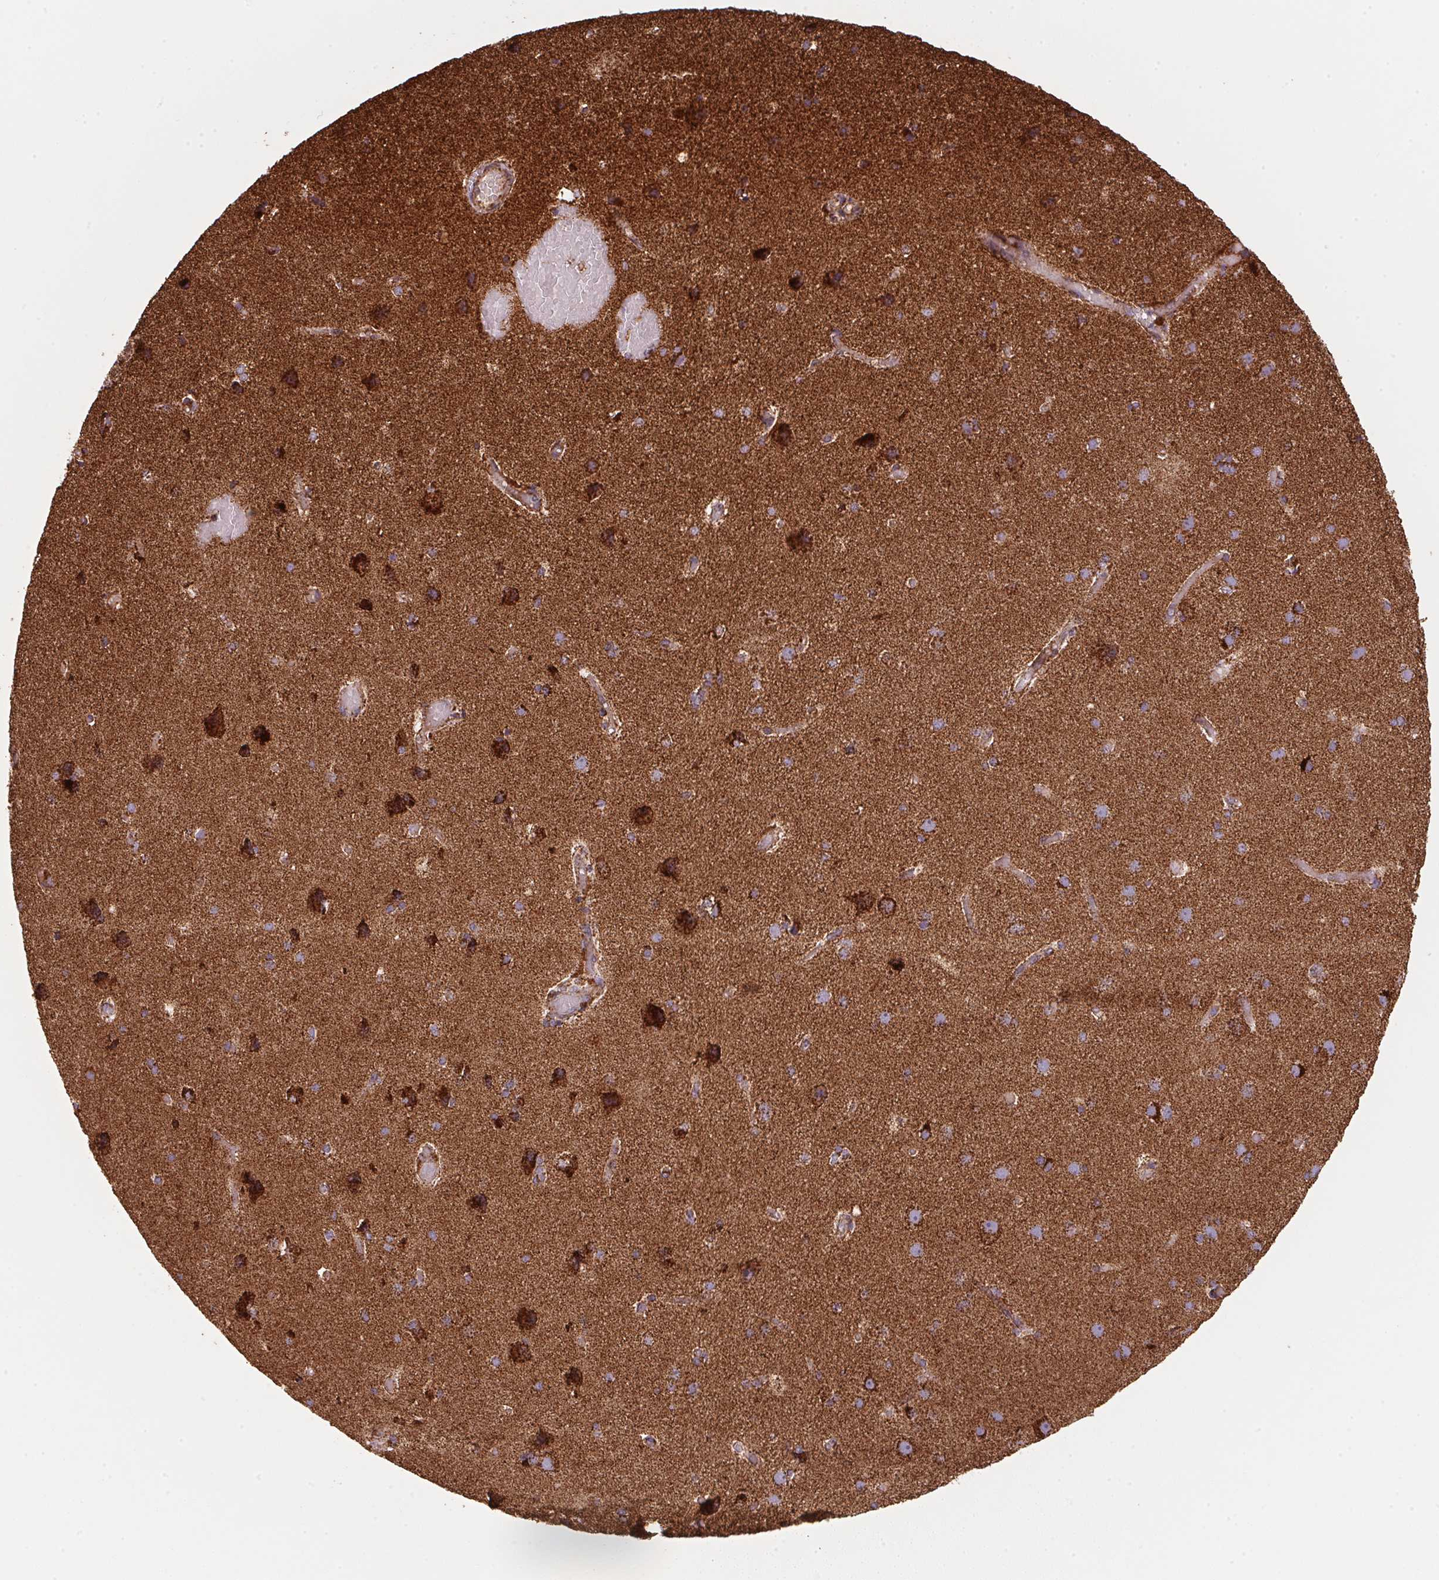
{"staining": {"intensity": "moderate", "quantity": ">75%", "location": "cytoplasmic/membranous"}, "tissue": "cerebral cortex", "cell_type": "Endothelial cells", "image_type": "normal", "snomed": [{"axis": "morphology", "description": "Normal tissue, NOS"}, {"axis": "morphology", "description": "Glioma, malignant, High grade"}, {"axis": "topography", "description": "Cerebral cortex"}], "caption": "A brown stain highlights moderate cytoplasmic/membranous staining of a protein in endothelial cells of benign cerebral cortex. The staining was performed using DAB (3,3'-diaminobenzidine) to visualize the protein expression in brown, while the nuclei were stained in blue with hematoxylin (Magnification: 20x).", "gene": "NDUFS2", "patient": {"sex": "male", "age": 71}}